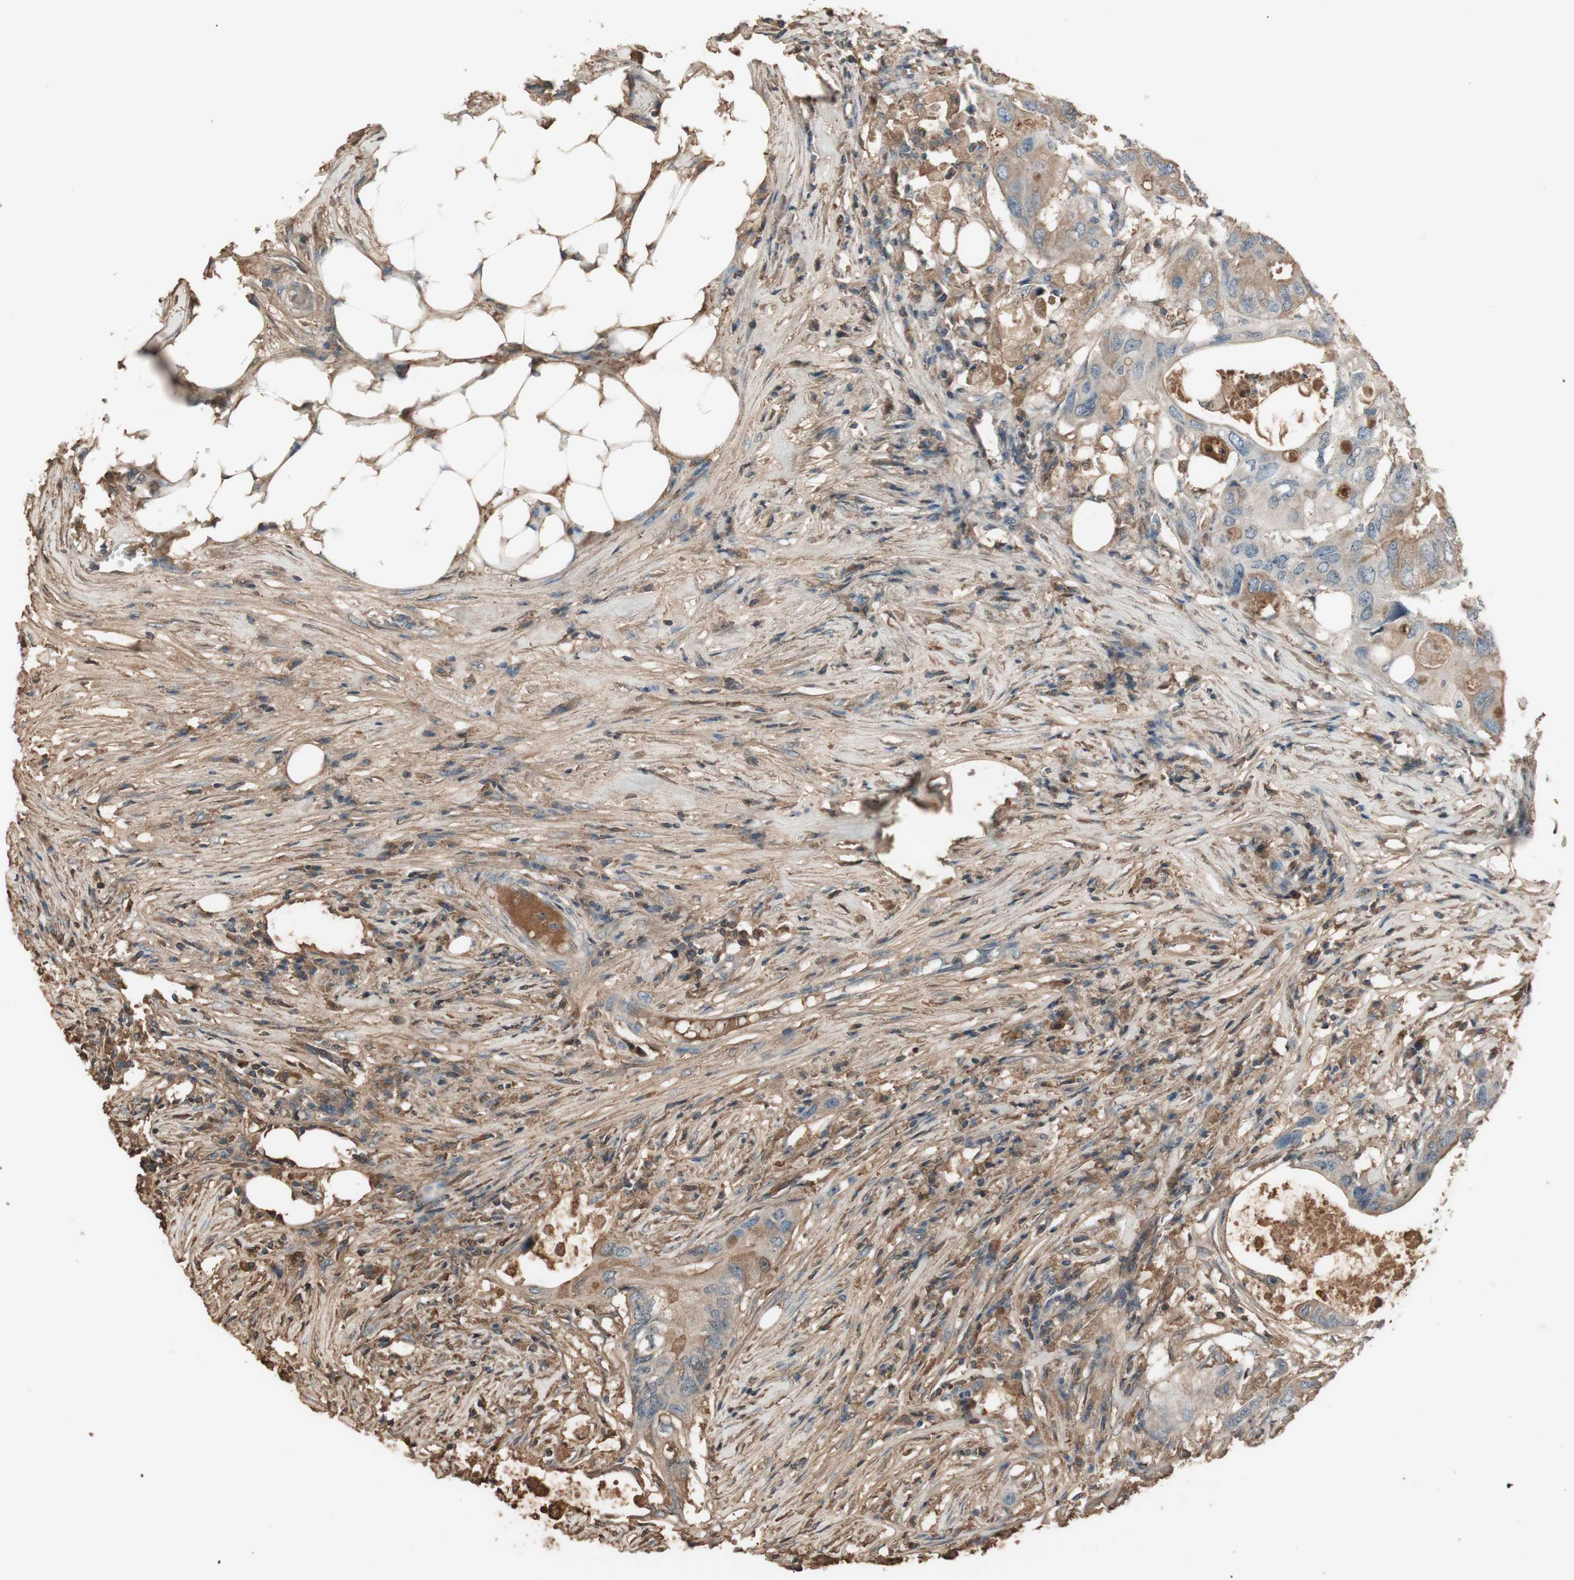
{"staining": {"intensity": "moderate", "quantity": ">75%", "location": "cytoplasmic/membranous"}, "tissue": "colorectal cancer", "cell_type": "Tumor cells", "image_type": "cancer", "snomed": [{"axis": "morphology", "description": "Adenocarcinoma, NOS"}, {"axis": "topography", "description": "Colon"}], "caption": "Colorectal cancer (adenocarcinoma) stained with immunohistochemistry reveals moderate cytoplasmic/membranous positivity in about >75% of tumor cells. (IHC, brightfield microscopy, high magnification).", "gene": "MMP14", "patient": {"sex": "male", "age": 71}}